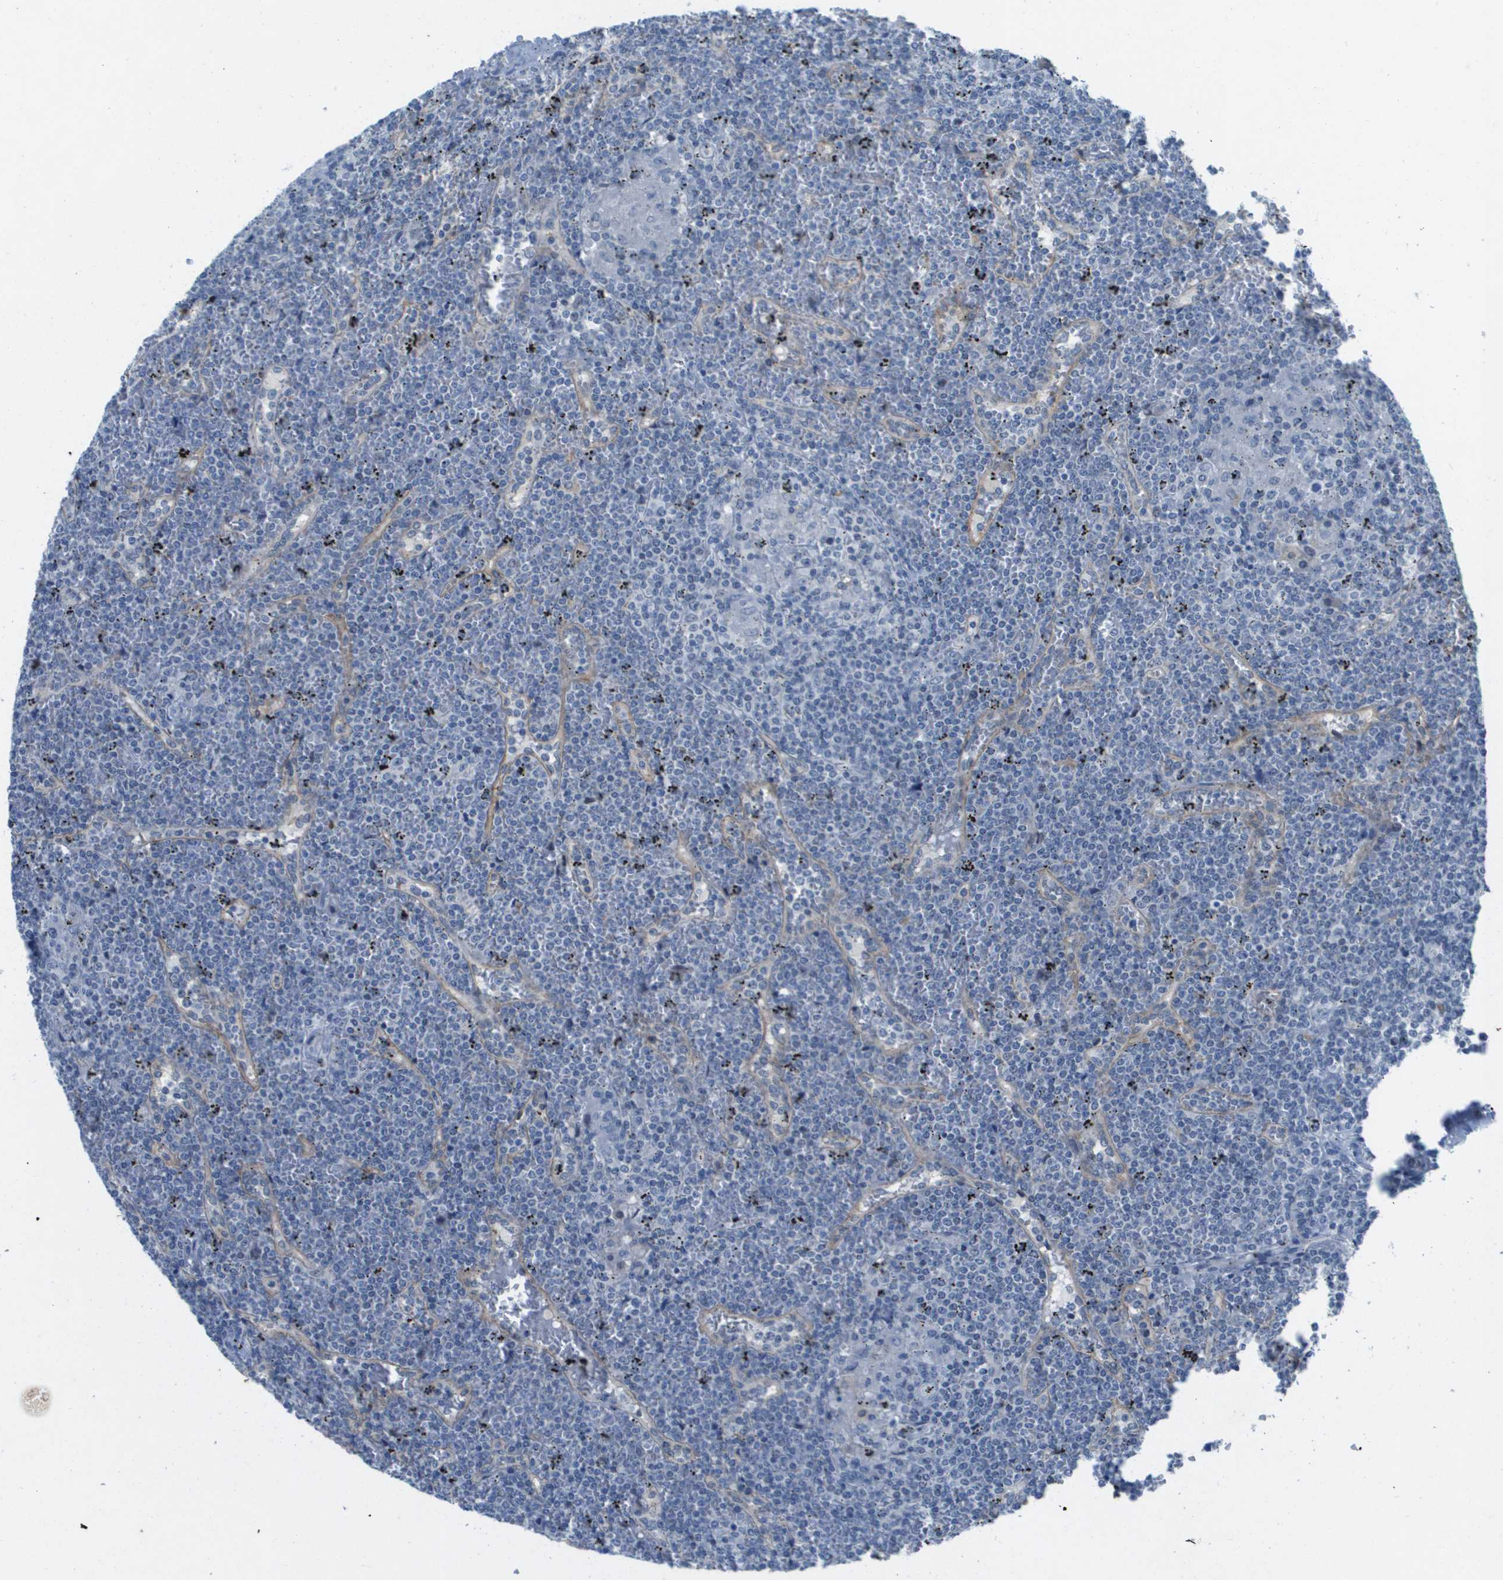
{"staining": {"intensity": "negative", "quantity": "none", "location": "none"}, "tissue": "lymphoma", "cell_type": "Tumor cells", "image_type": "cancer", "snomed": [{"axis": "morphology", "description": "Malignant lymphoma, non-Hodgkin's type, Low grade"}, {"axis": "topography", "description": "Spleen"}], "caption": "Photomicrograph shows no significant protein staining in tumor cells of lymphoma. Nuclei are stained in blue.", "gene": "ITGA6", "patient": {"sex": "female", "age": 19}}